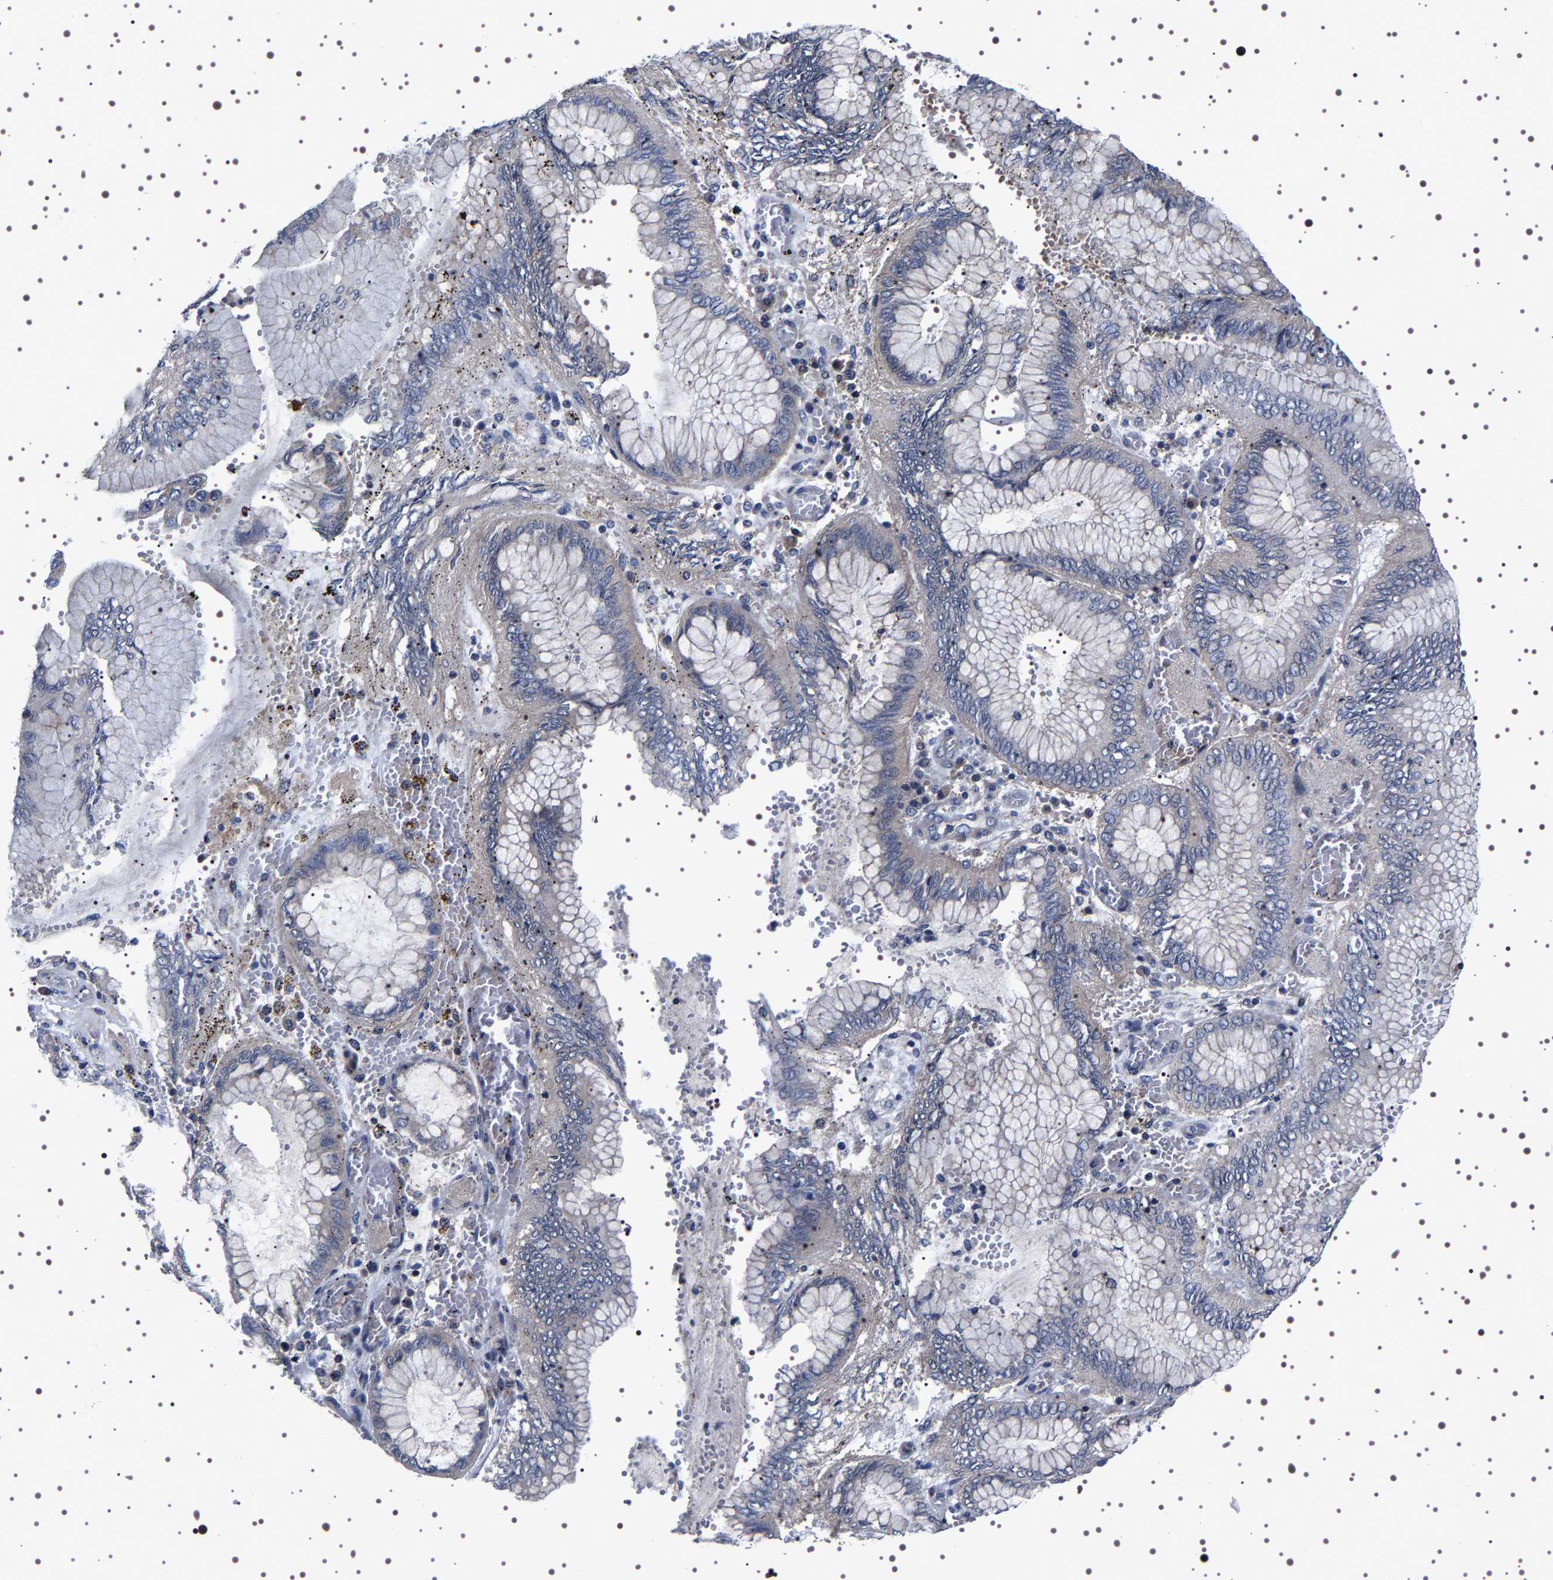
{"staining": {"intensity": "negative", "quantity": "none", "location": "none"}, "tissue": "stomach cancer", "cell_type": "Tumor cells", "image_type": "cancer", "snomed": [{"axis": "morphology", "description": "Normal tissue, NOS"}, {"axis": "morphology", "description": "Adenocarcinoma, NOS"}, {"axis": "topography", "description": "Stomach, upper"}, {"axis": "topography", "description": "Stomach"}], "caption": "Stomach adenocarcinoma was stained to show a protein in brown. There is no significant staining in tumor cells.", "gene": "TARBP1", "patient": {"sex": "male", "age": 76}}